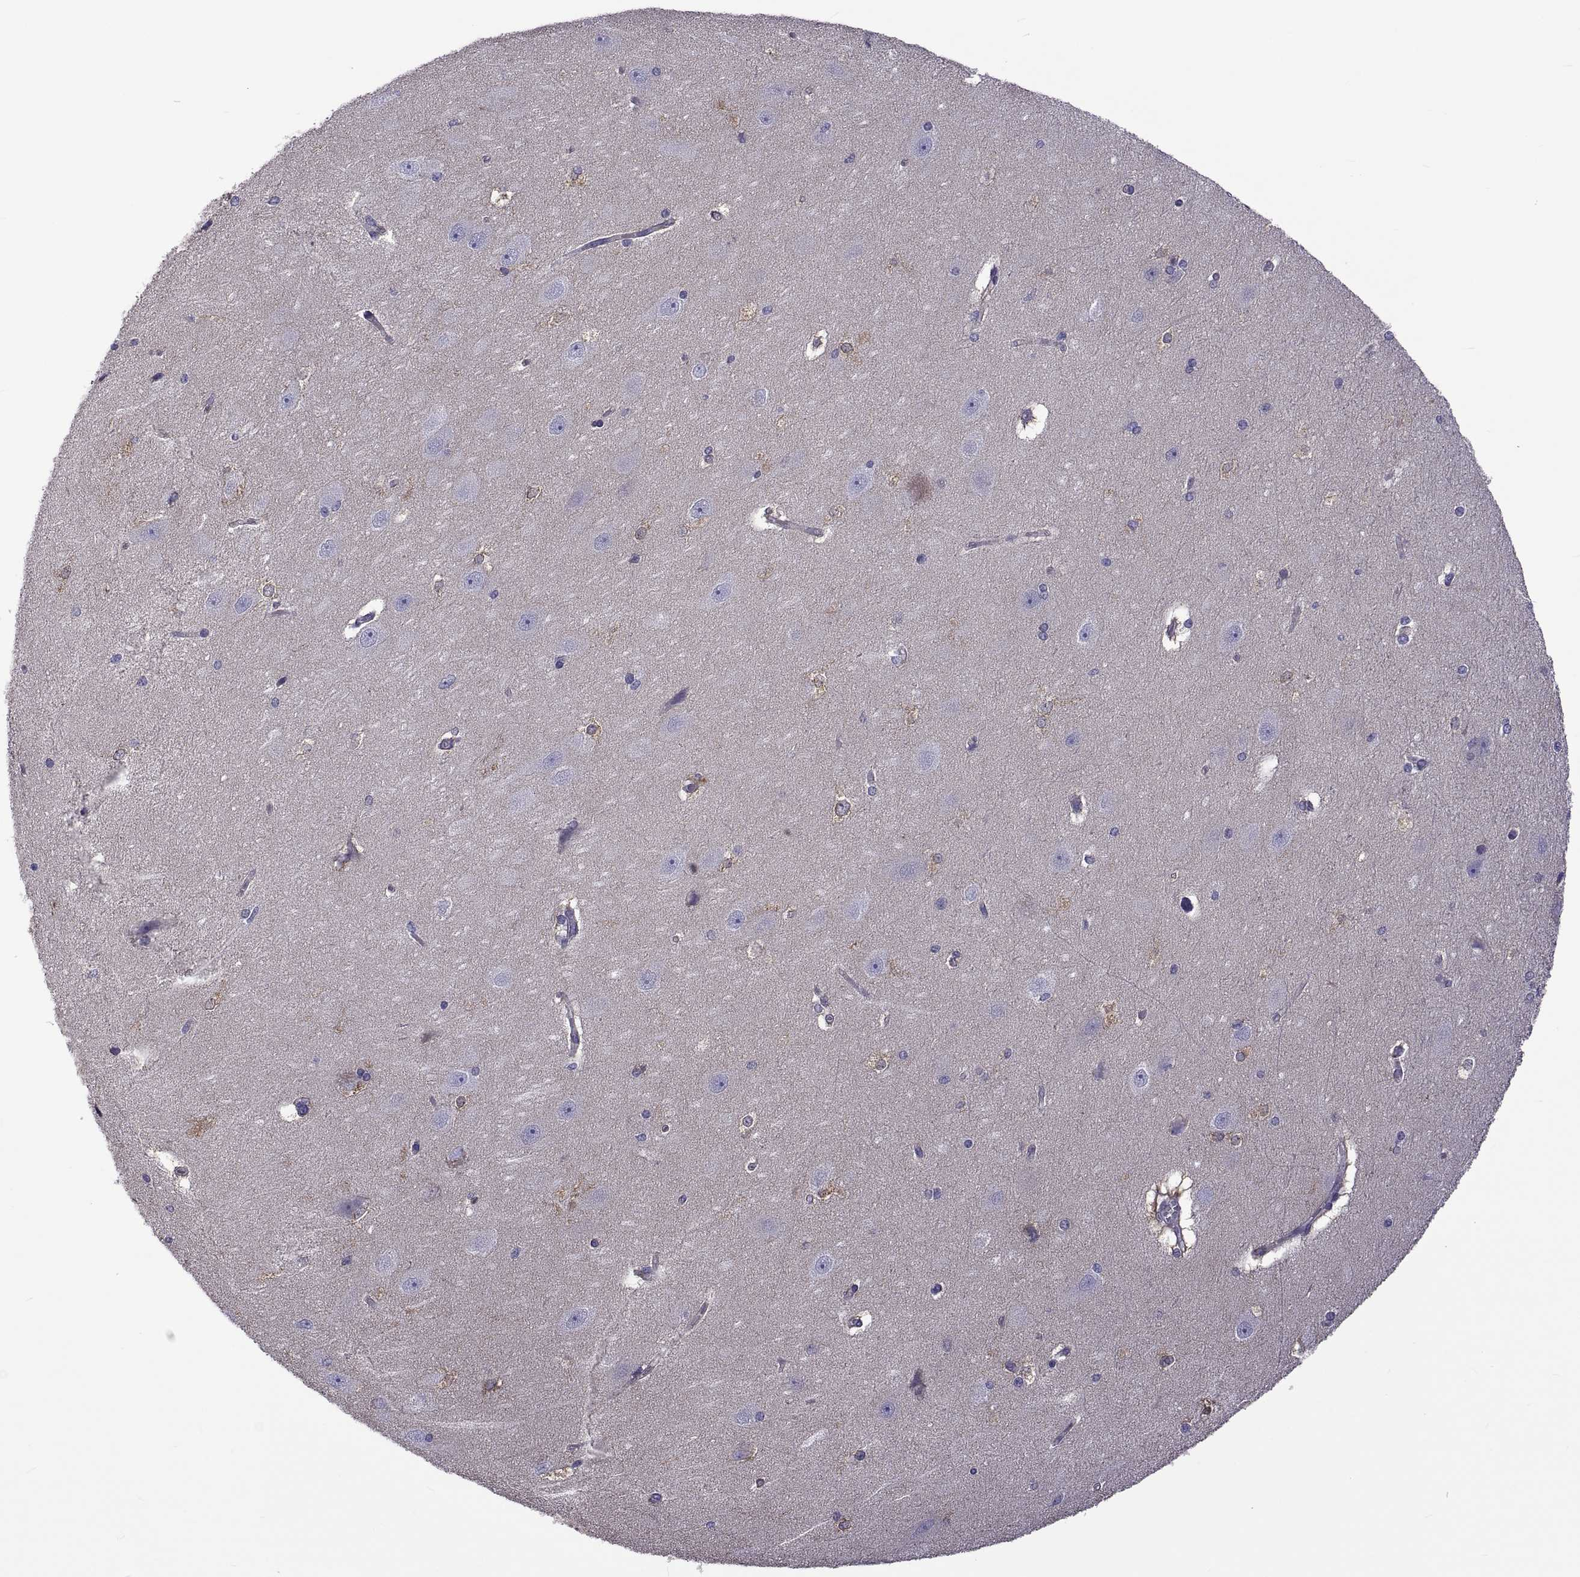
{"staining": {"intensity": "negative", "quantity": "none", "location": "none"}, "tissue": "hippocampus", "cell_type": "Glial cells", "image_type": "normal", "snomed": [{"axis": "morphology", "description": "Normal tissue, NOS"}, {"axis": "topography", "description": "Cerebral cortex"}, {"axis": "topography", "description": "Hippocampus"}], "caption": "IHC histopathology image of benign hippocampus stained for a protein (brown), which reveals no staining in glial cells. (Brightfield microscopy of DAB immunohistochemistry (IHC) at high magnification).", "gene": "TMC3", "patient": {"sex": "female", "age": 19}}